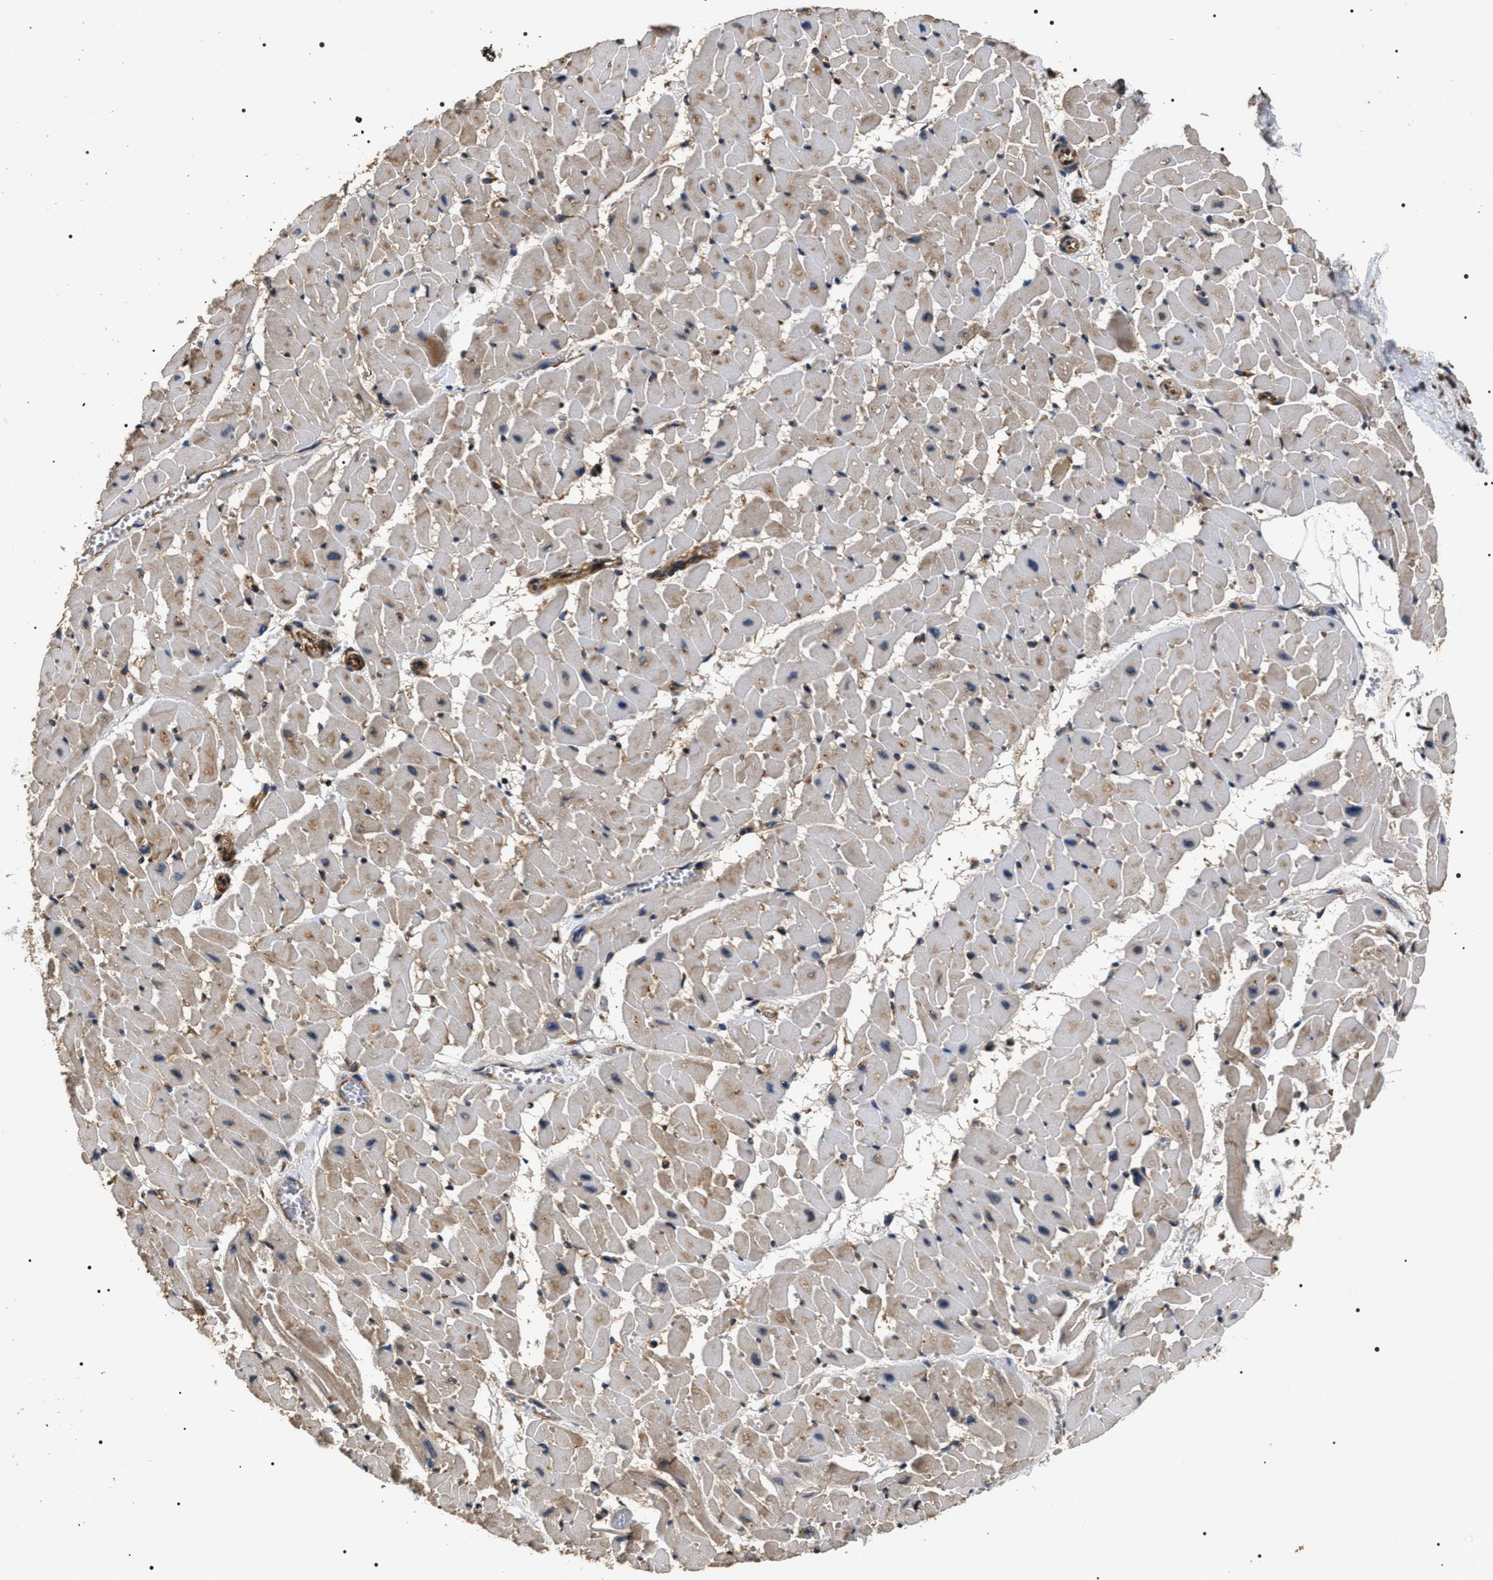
{"staining": {"intensity": "moderate", "quantity": "<25%", "location": "cytoplasmic/membranous"}, "tissue": "heart muscle", "cell_type": "Cardiomyocytes", "image_type": "normal", "snomed": [{"axis": "morphology", "description": "Normal tissue, NOS"}, {"axis": "topography", "description": "Heart"}], "caption": "About <25% of cardiomyocytes in benign heart muscle display moderate cytoplasmic/membranous protein staining as visualized by brown immunohistochemical staining.", "gene": "KTN1", "patient": {"sex": "female", "age": 19}}